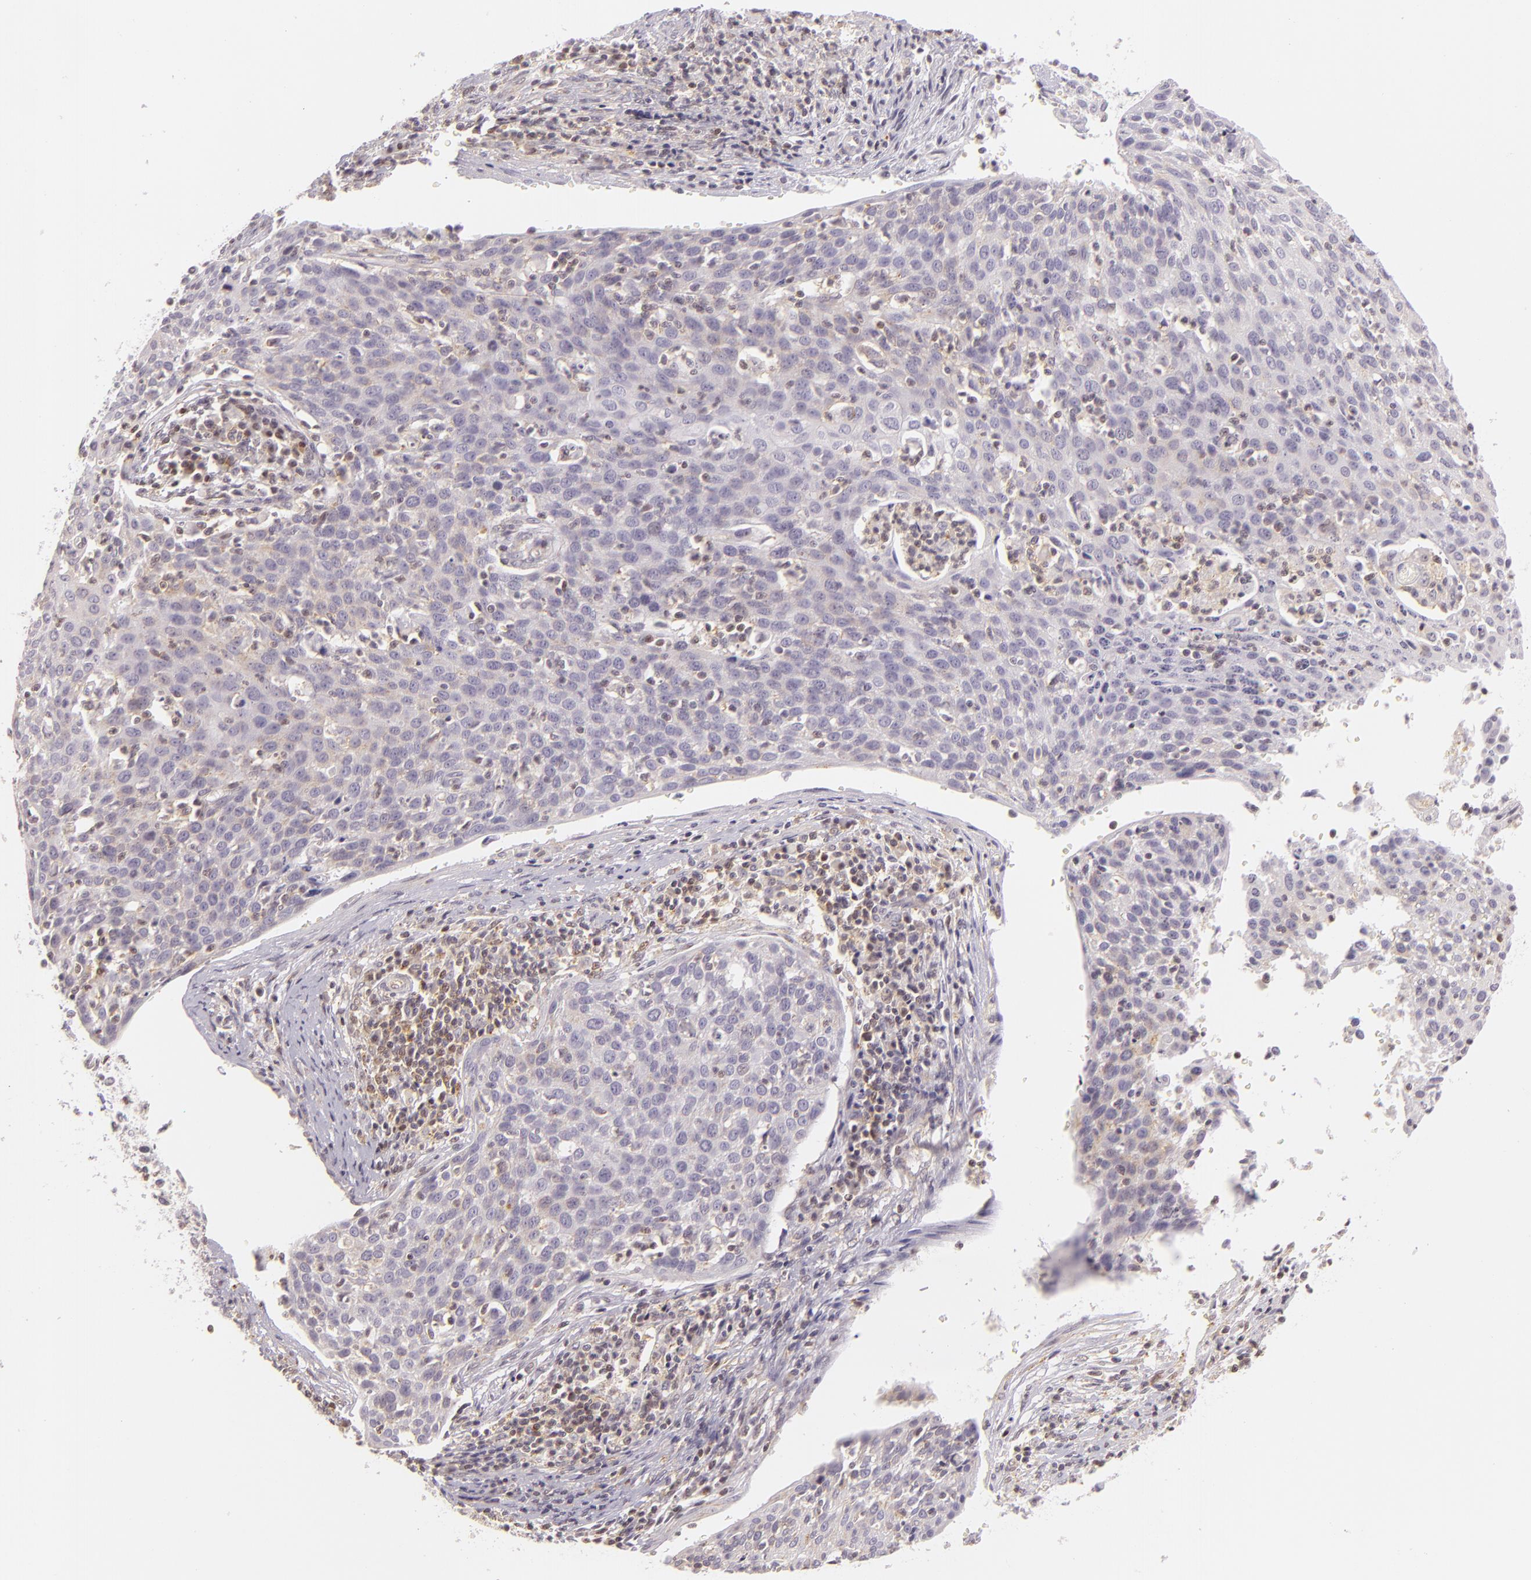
{"staining": {"intensity": "weak", "quantity": "25%-75%", "location": "cytoplasmic/membranous"}, "tissue": "cervical cancer", "cell_type": "Tumor cells", "image_type": "cancer", "snomed": [{"axis": "morphology", "description": "Squamous cell carcinoma, NOS"}, {"axis": "topography", "description": "Cervix"}], "caption": "Immunohistochemistry of cervical cancer exhibits low levels of weak cytoplasmic/membranous staining in about 25%-75% of tumor cells.", "gene": "IMPDH1", "patient": {"sex": "female", "age": 38}}